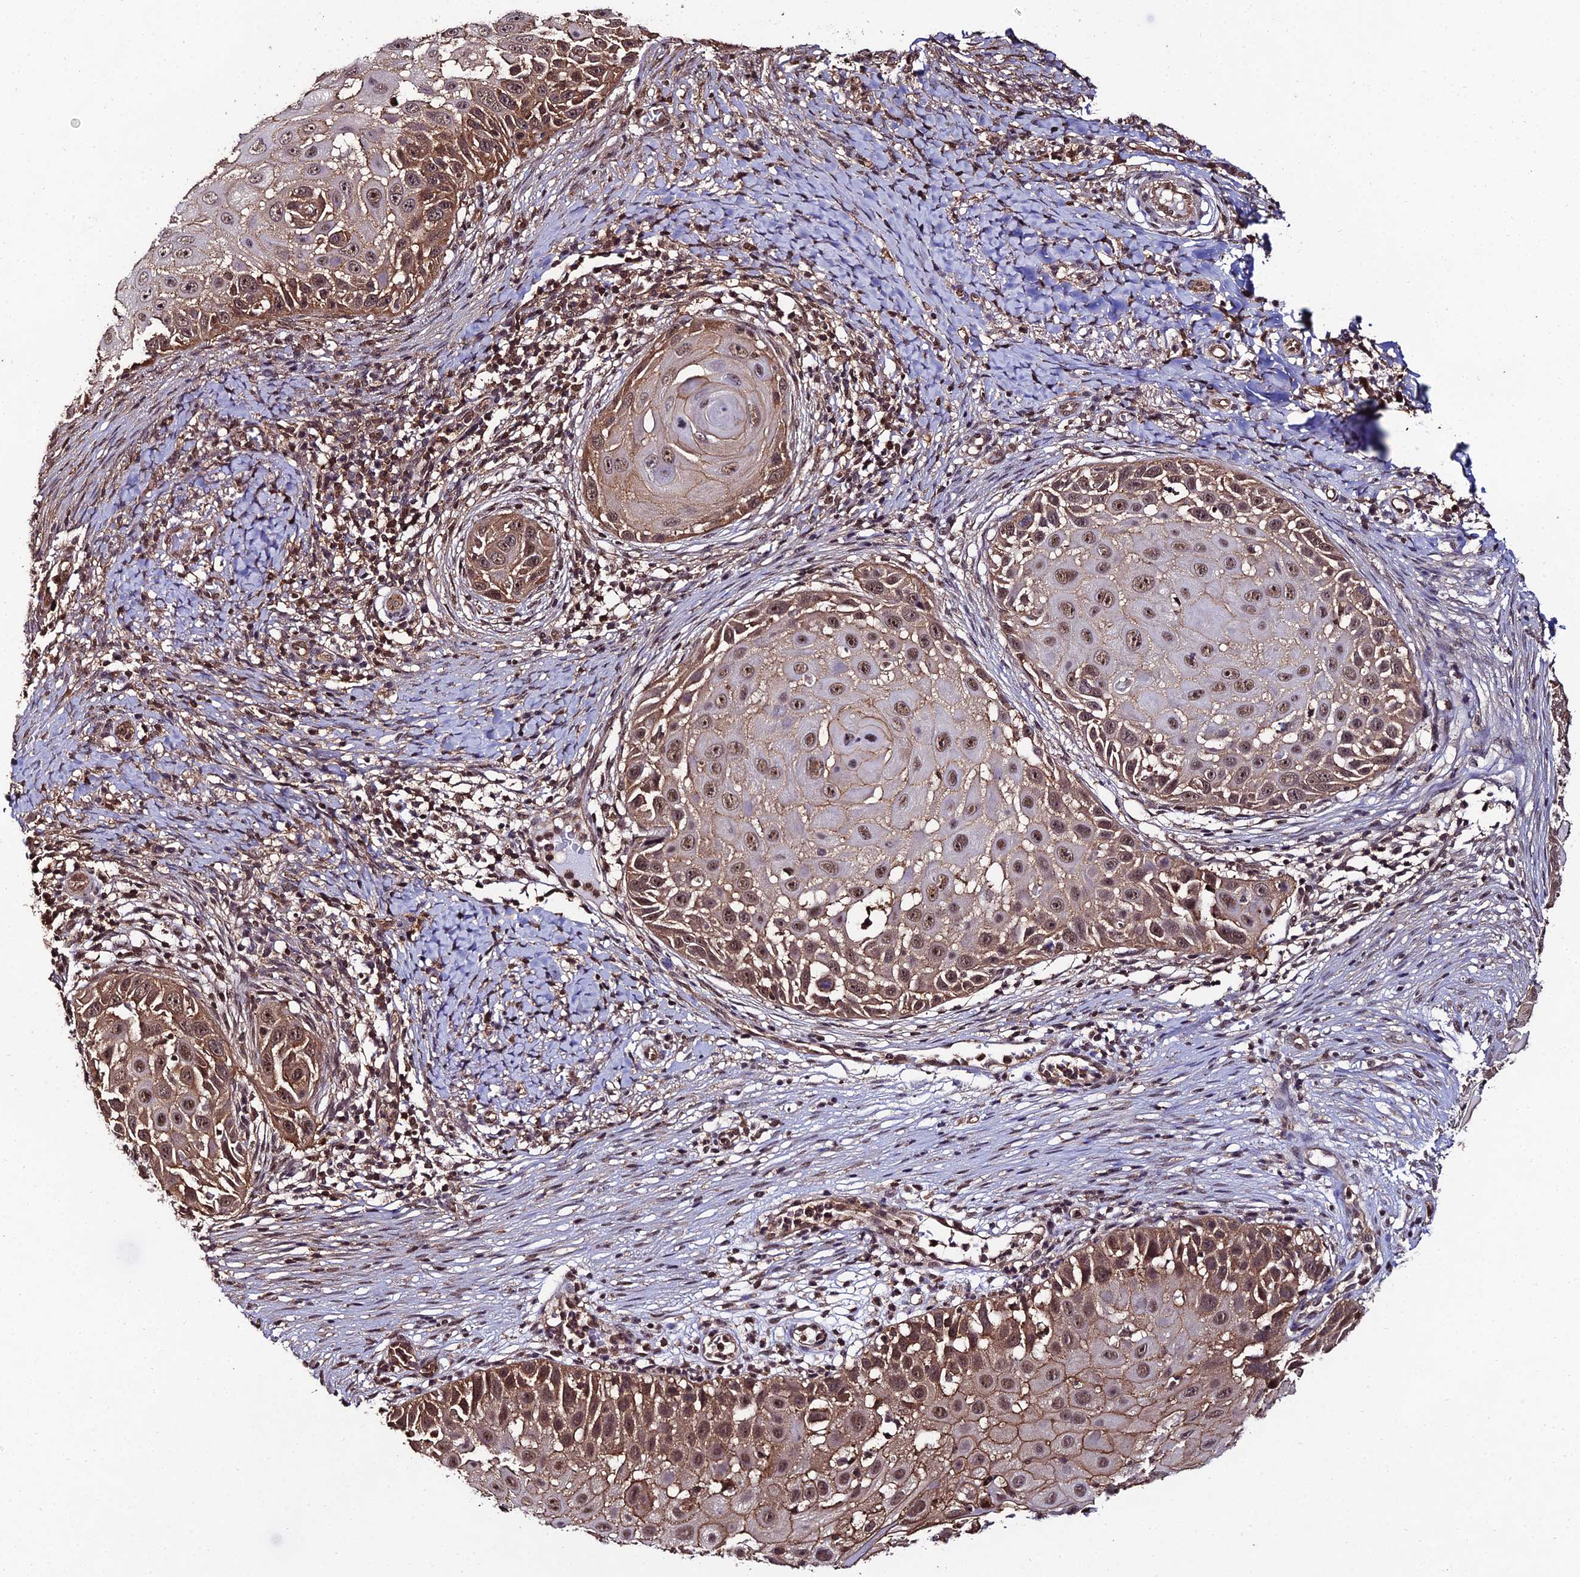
{"staining": {"intensity": "moderate", "quantity": ">75%", "location": "cytoplasmic/membranous,nuclear"}, "tissue": "skin cancer", "cell_type": "Tumor cells", "image_type": "cancer", "snomed": [{"axis": "morphology", "description": "Squamous cell carcinoma, NOS"}, {"axis": "topography", "description": "Skin"}], "caption": "DAB (3,3'-diaminobenzidine) immunohistochemical staining of human squamous cell carcinoma (skin) shows moderate cytoplasmic/membranous and nuclear protein staining in about >75% of tumor cells.", "gene": "PPP4C", "patient": {"sex": "female", "age": 44}}